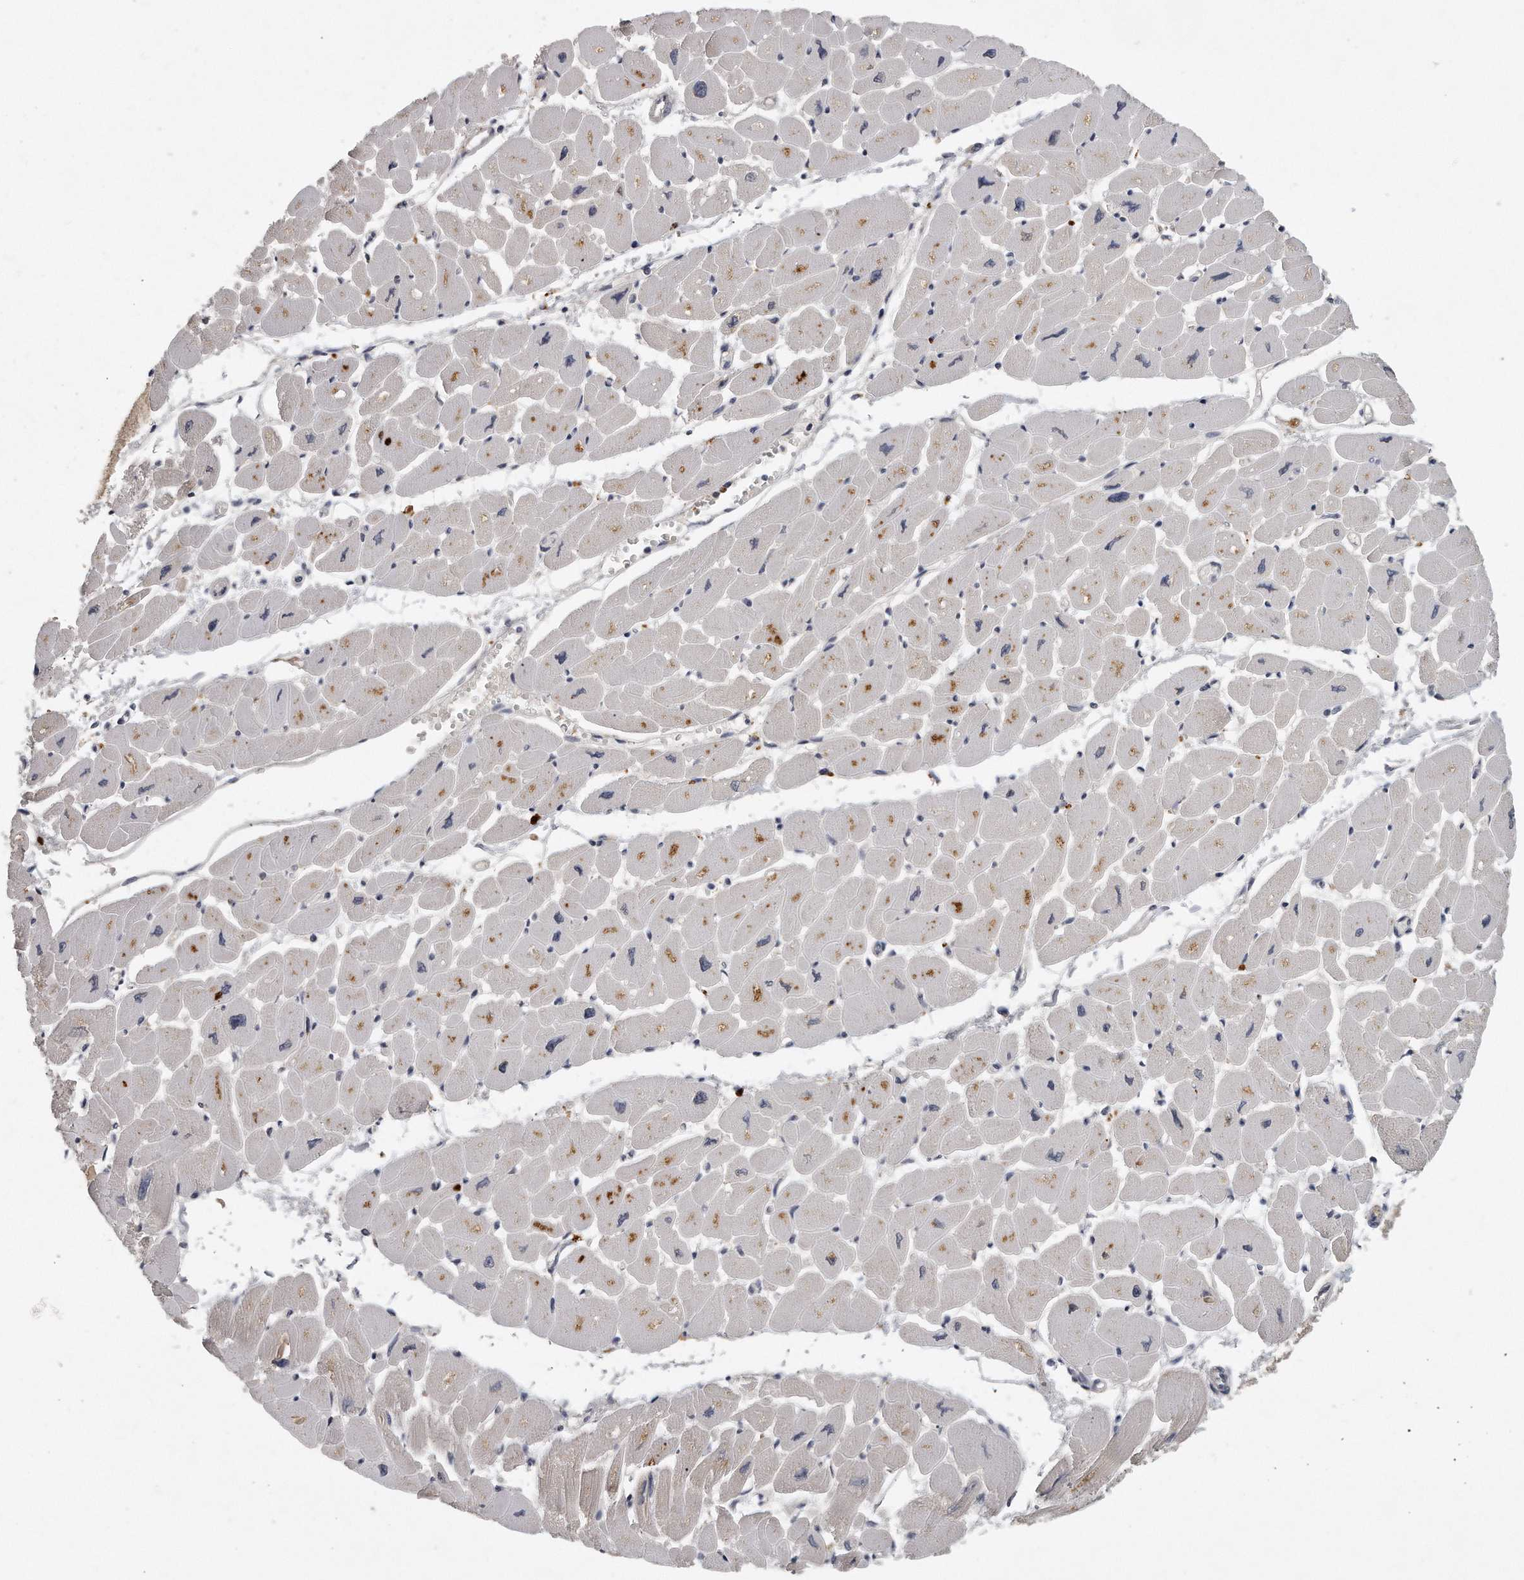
{"staining": {"intensity": "moderate", "quantity": ">75%", "location": "cytoplasmic/membranous"}, "tissue": "heart muscle", "cell_type": "Cardiomyocytes", "image_type": "normal", "snomed": [{"axis": "morphology", "description": "Normal tissue, NOS"}, {"axis": "topography", "description": "Heart"}], "caption": "Heart muscle stained with immunohistochemistry (IHC) demonstrates moderate cytoplasmic/membranous staining in approximately >75% of cardiomyocytes. Using DAB (3,3'-diaminobenzidine) (brown) and hematoxylin (blue) stains, captured at high magnification using brightfield microscopy.", "gene": "TRAPPC14", "patient": {"sex": "female", "age": 54}}